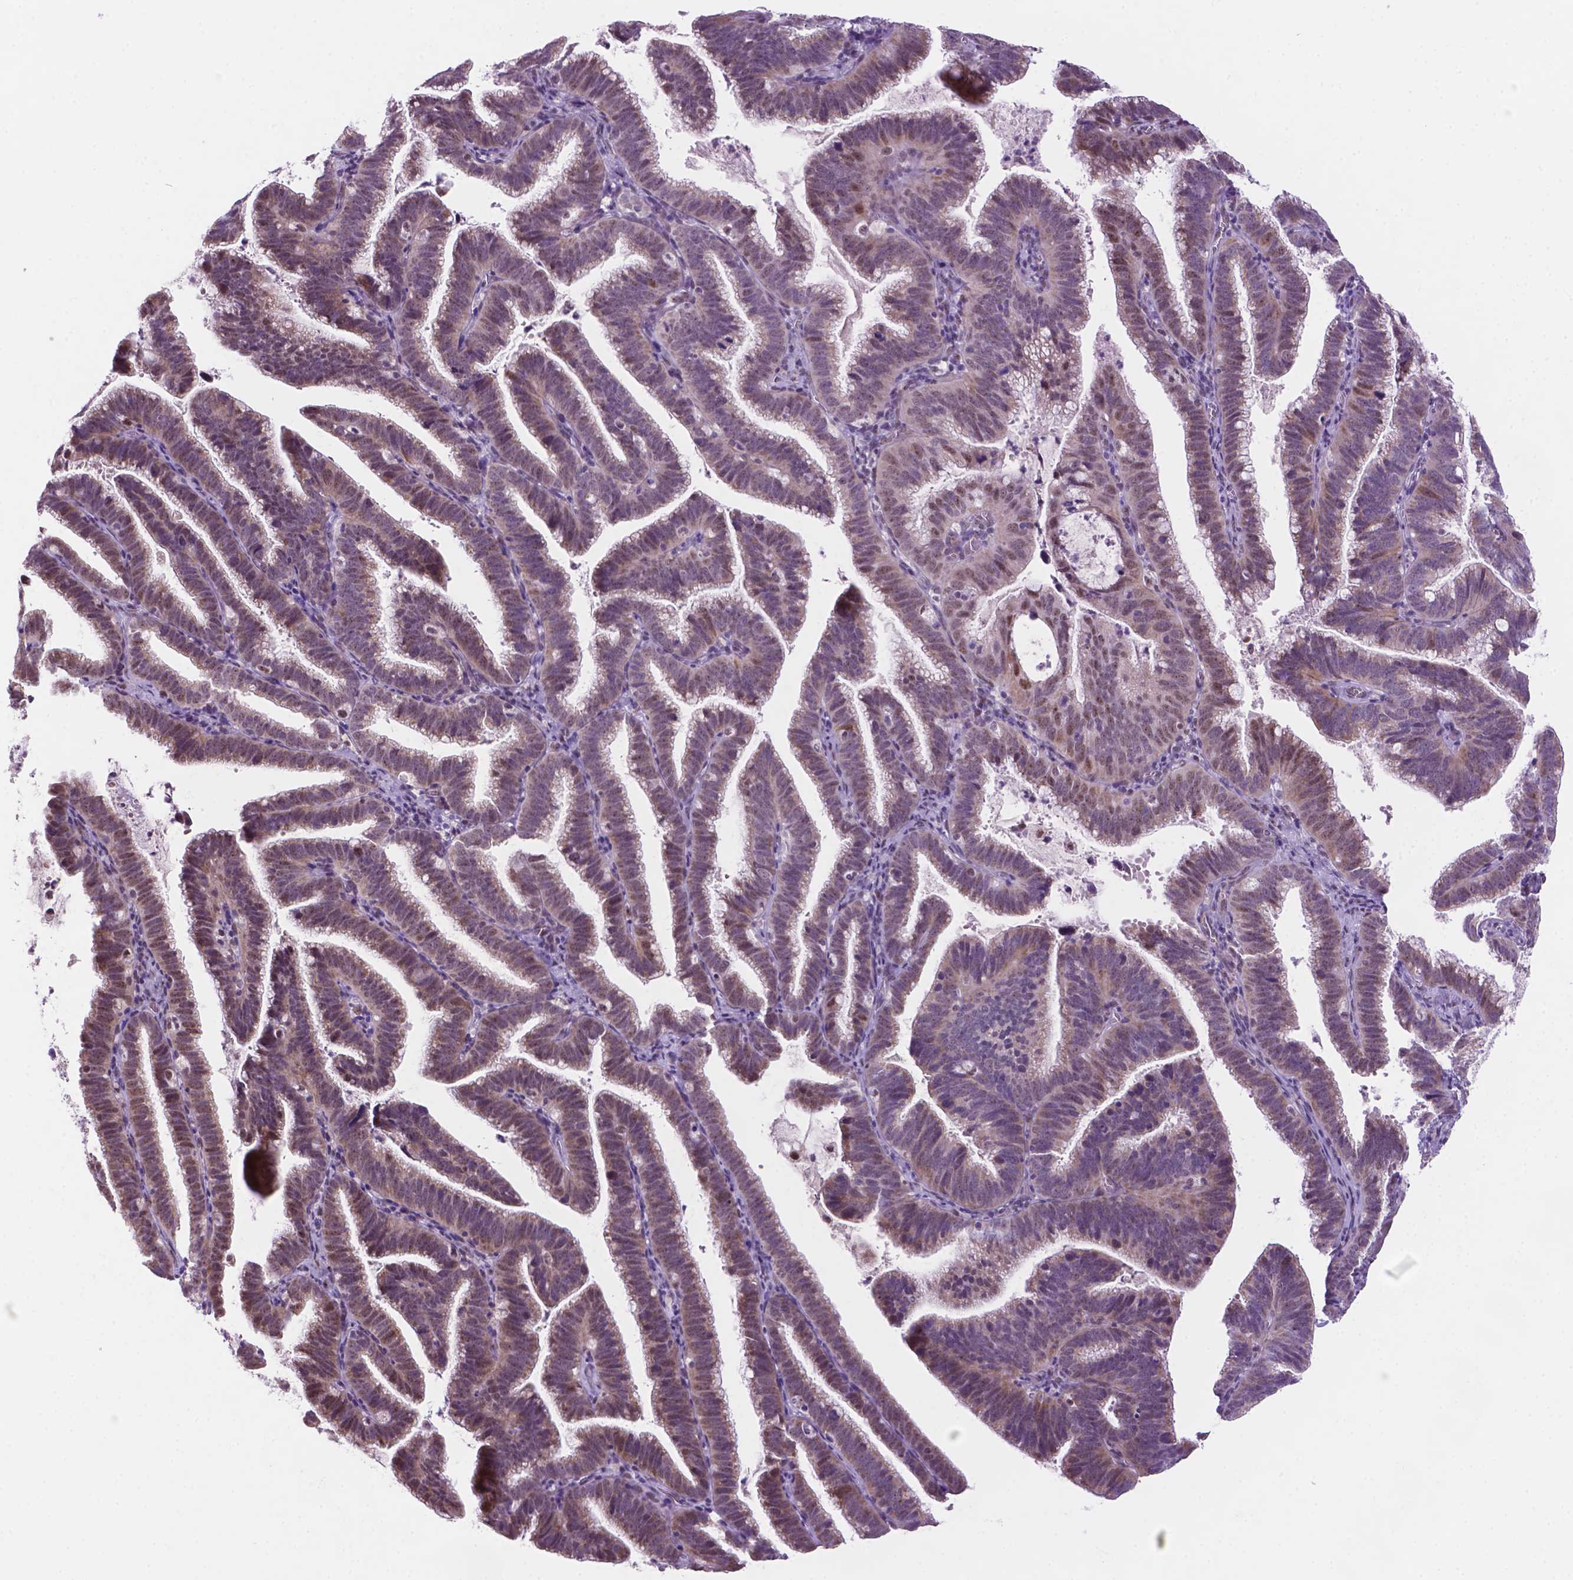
{"staining": {"intensity": "weak", "quantity": ">75%", "location": "cytoplasmic/membranous,nuclear"}, "tissue": "cervical cancer", "cell_type": "Tumor cells", "image_type": "cancer", "snomed": [{"axis": "morphology", "description": "Adenocarcinoma, NOS"}, {"axis": "topography", "description": "Cervix"}], "caption": "Cervical cancer stained for a protein shows weak cytoplasmic/membranous and nuclear positivity in tumor cells.", "gene": "C18orf21", "patient": {"sex": "female", "age": 61}}